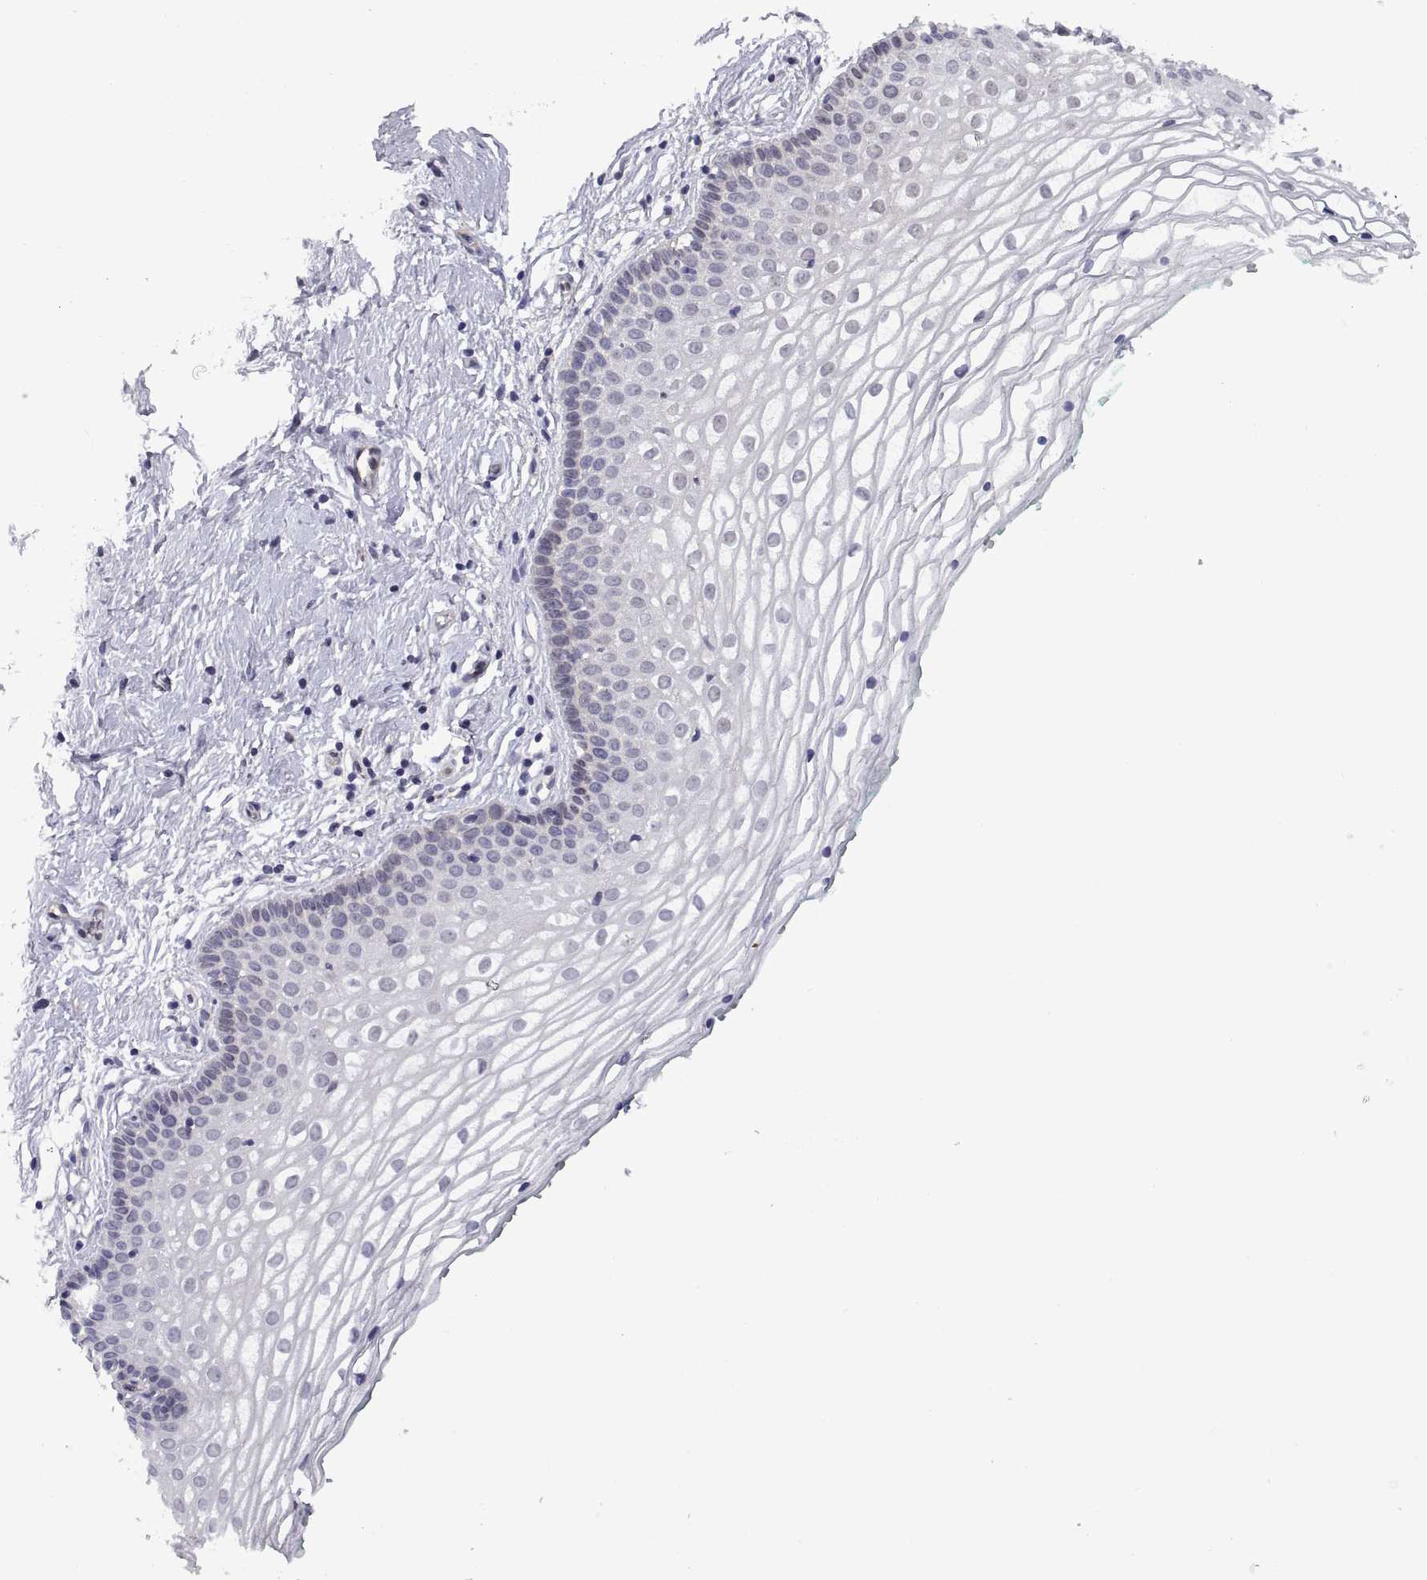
{"staining": {"intensity": "moderate", "quantity": "<25%", "location": "nuclear"}, "tissue": "vagina", "cell_type": "Squamous epithelial cells", "image_type": "normal", "snomed": [{"axis": "morphology", "description": "Normal tissue, NOS"}, {"axis": "topography", "description": "Vagina"}], "caption": "Immunohistochemical staining of normal human vagina reveals <25% levels of moderate nuclear protein staining in about <25% of squamous epithelial cells.", "gene": "ARRB1", "patient": {"sex": "female", "age": 36}}